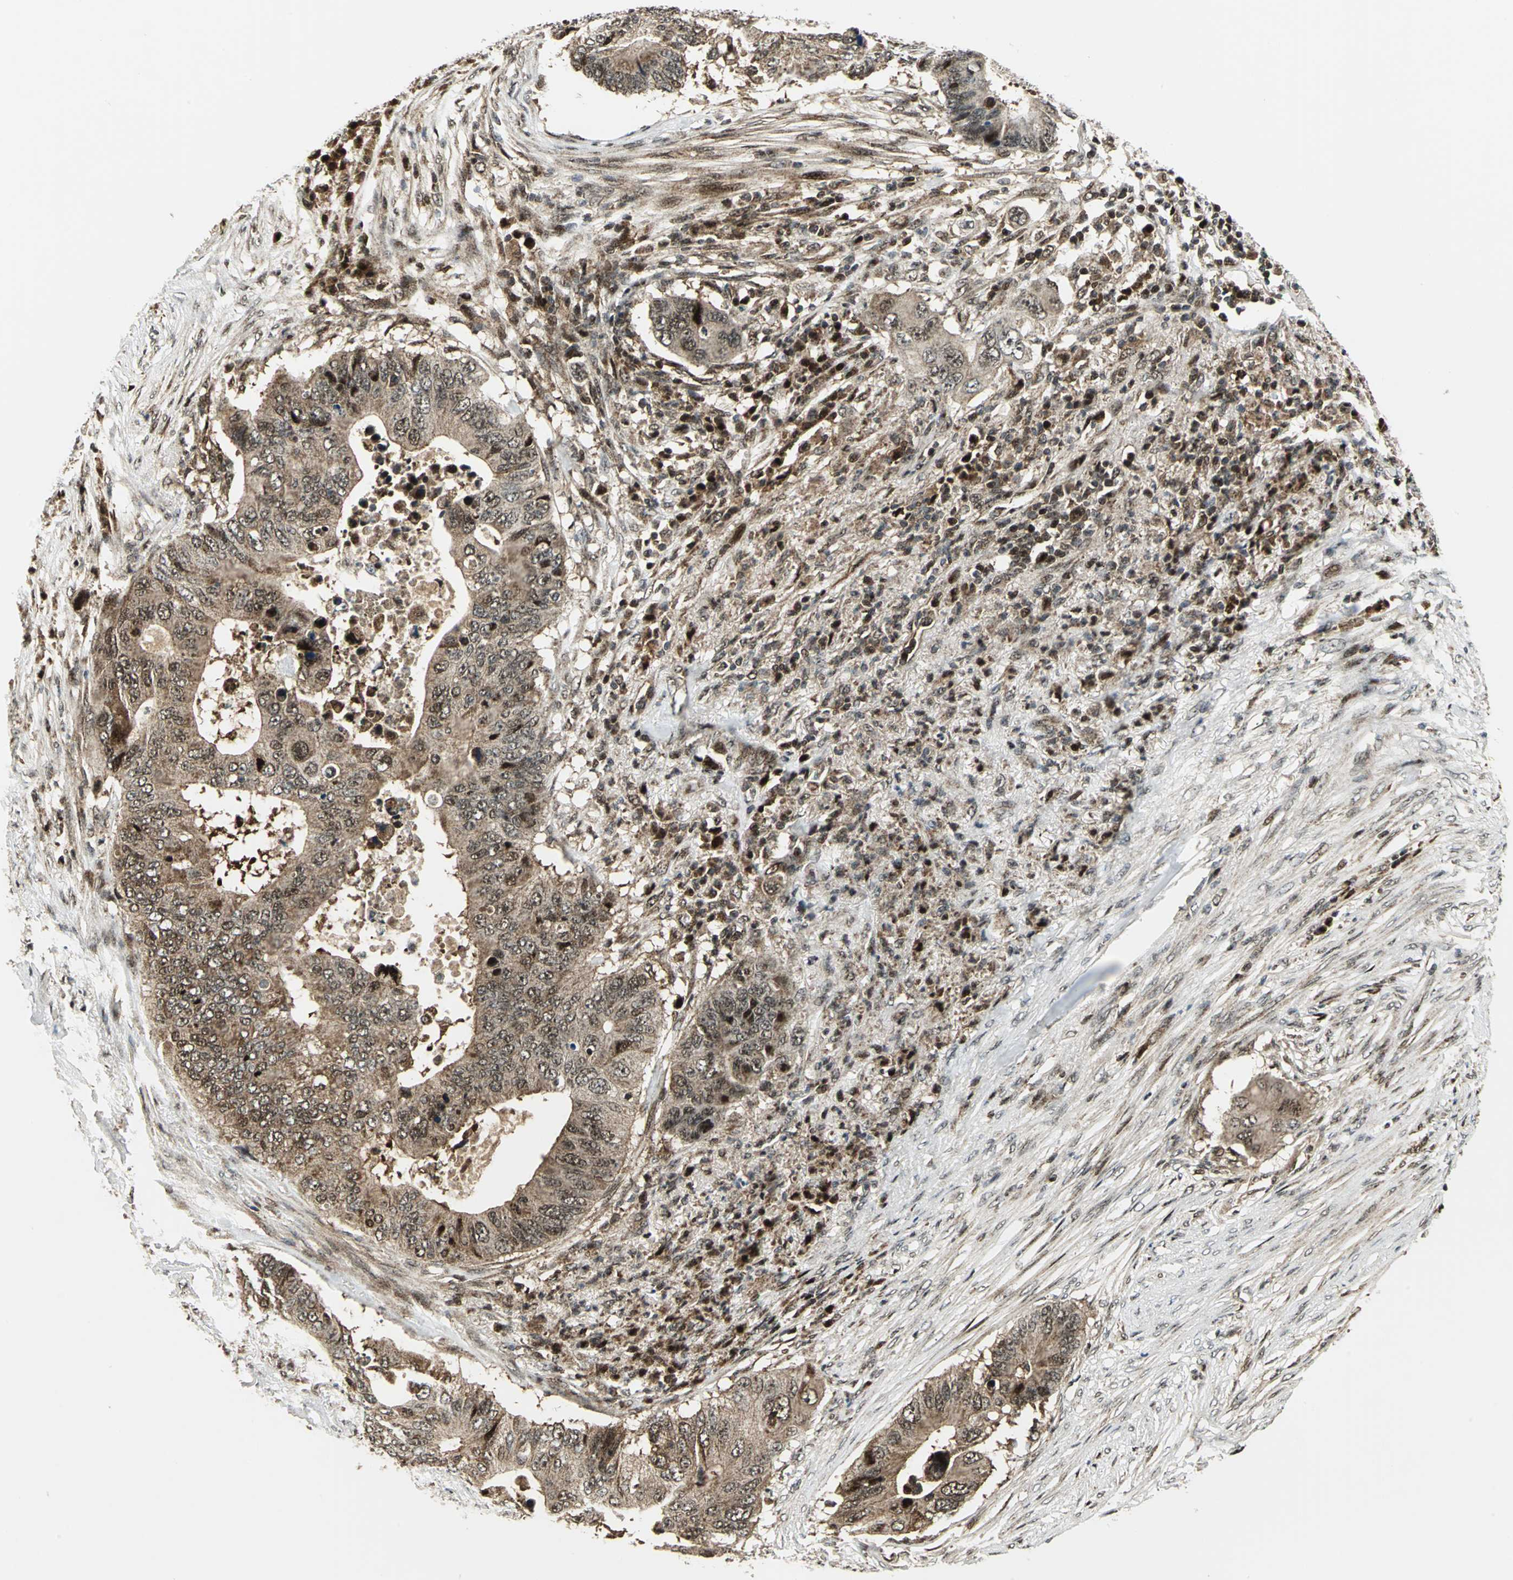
{"staining": {"intensity": "moderate", "quantity": ">75%", "location": "cytoplasmic/membranous,nuclear"}, "tissue": "colorectal cancer", "cell_type": "Tumor cells", "image_type": "cancer", "snomed": [{"axis": "morphology", "description": "Adenocarcinoma, NOS"}, {"axis": "topography", "description": "Colon"}], "caption": "Protein expression analysis of colorectal adenocarcinoma exhibits moderate cytoplasmic/membranous and nuclear expression in approximately >75% of tumor cells.", "gene": "COPS5", "patient": {"sex": "male", "age": 71}}